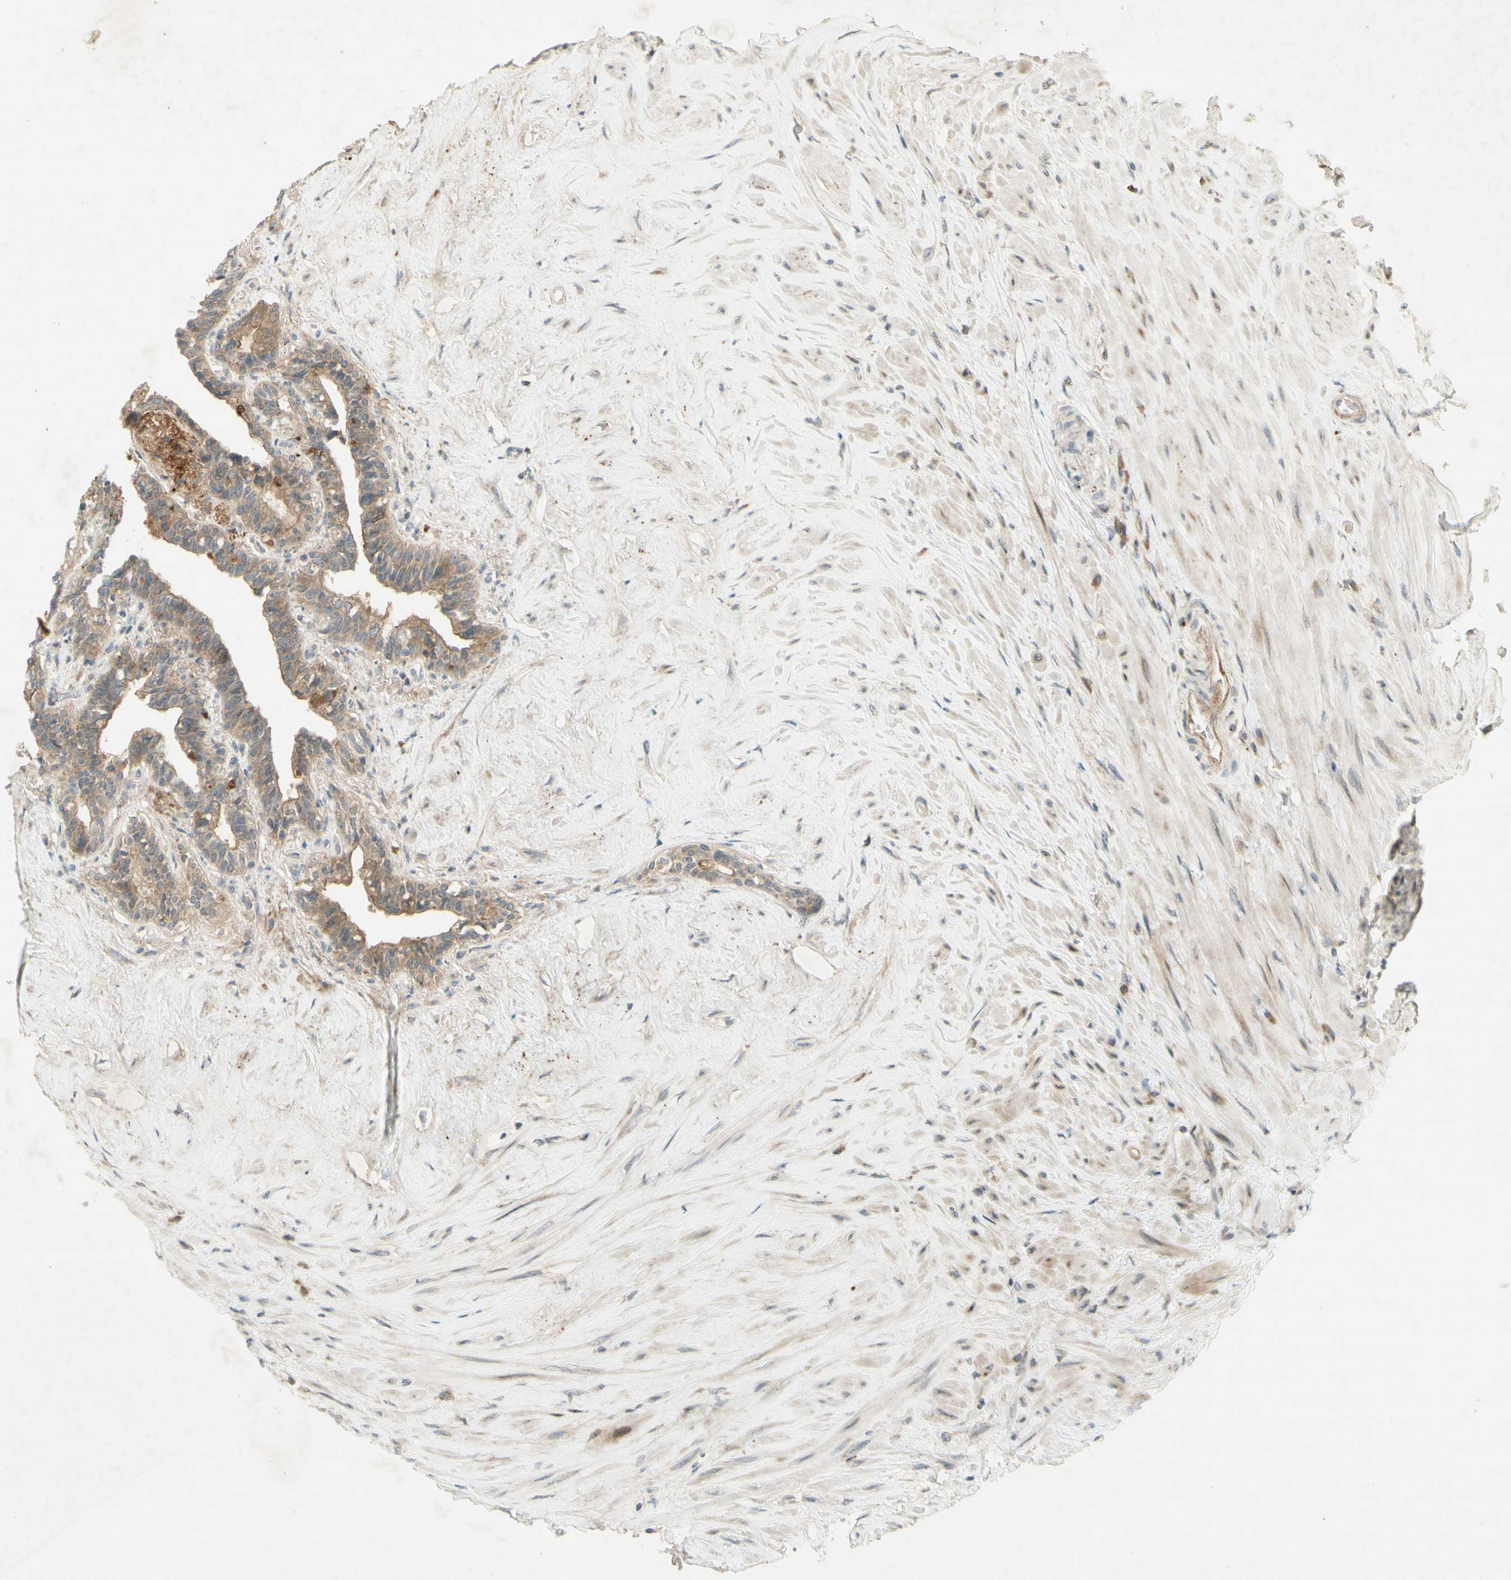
{"staining": {"intensity": "moderate", "quantity": ">75%", "location": "cytoplasmic/membranous"}, "tissue": "seminal vesicle", "cell_type": "Glandular cells", "image_type": "normal", "snomed": [{"axis": "morphology", "description": "Normal tissue, NOS"}, {"axis": "topography", "description": "Seminal veicle"}], "caption": "The photomicrograph exhibits a brown stain indicating the presence of a protein in the cytoplasmic/membranous of glandular cells in seminal vesicle. The staining is performed using DAB brown chromogen to label protein expression. The nuclei are counter-stained blue using hematoxylin.", "gene": "ETF1", "patient": {"sex": "male", "age": 63}}